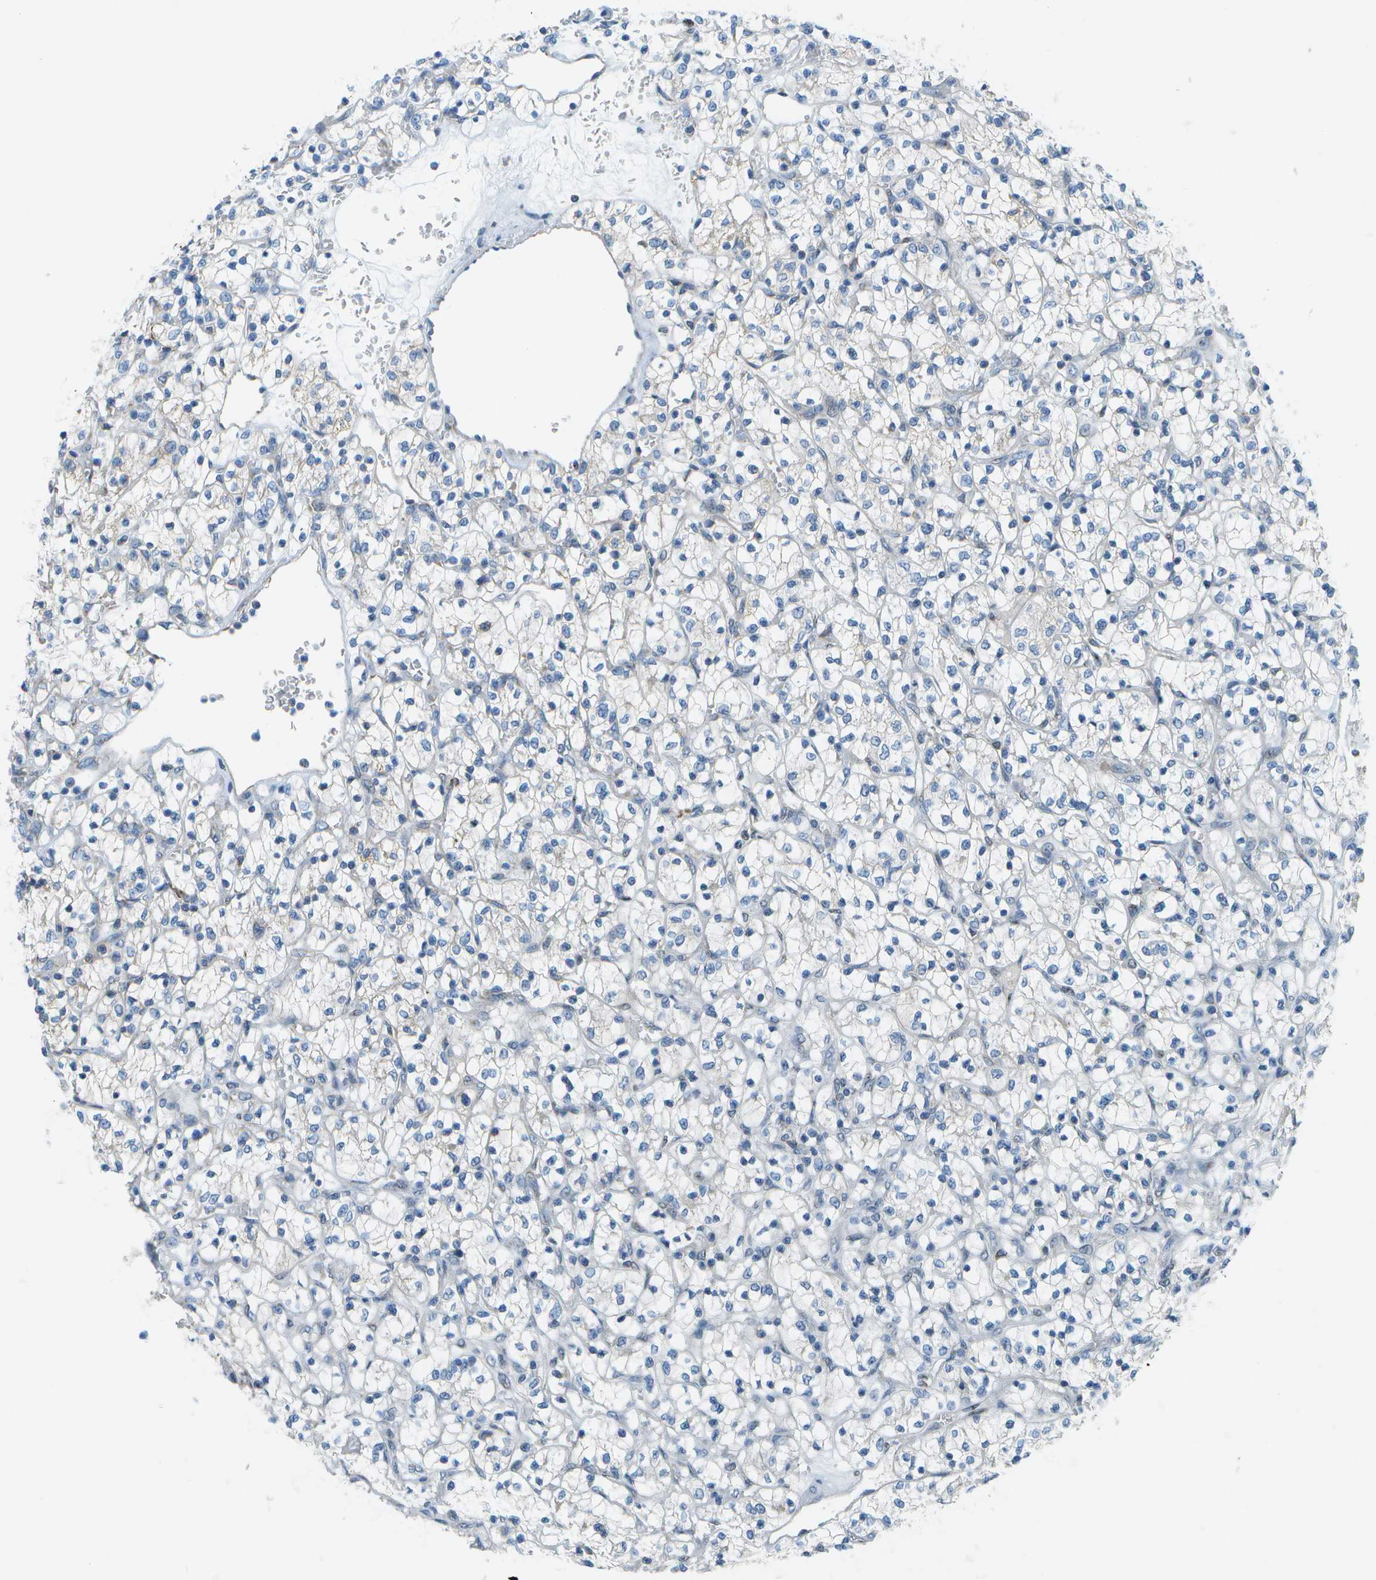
{"staining": {"intensity": "negative", "quantity": "none", "location": "none"}, "tissue": "renal cancer", "cell_type": "Tumor cells", "image_type": "cancer", "snomed": [{"axis": "morphology", "description": "Adenocarcinoma, NOS"}, {"axis": "topography", "description": "Kidney"}], "caption": "Immunohistochemical staining of human adenocarcinoma (renal) shows no significant expression in tumor cells.", "gene": "PTGIS", "patient": {"sex": "female", "age": 69}}